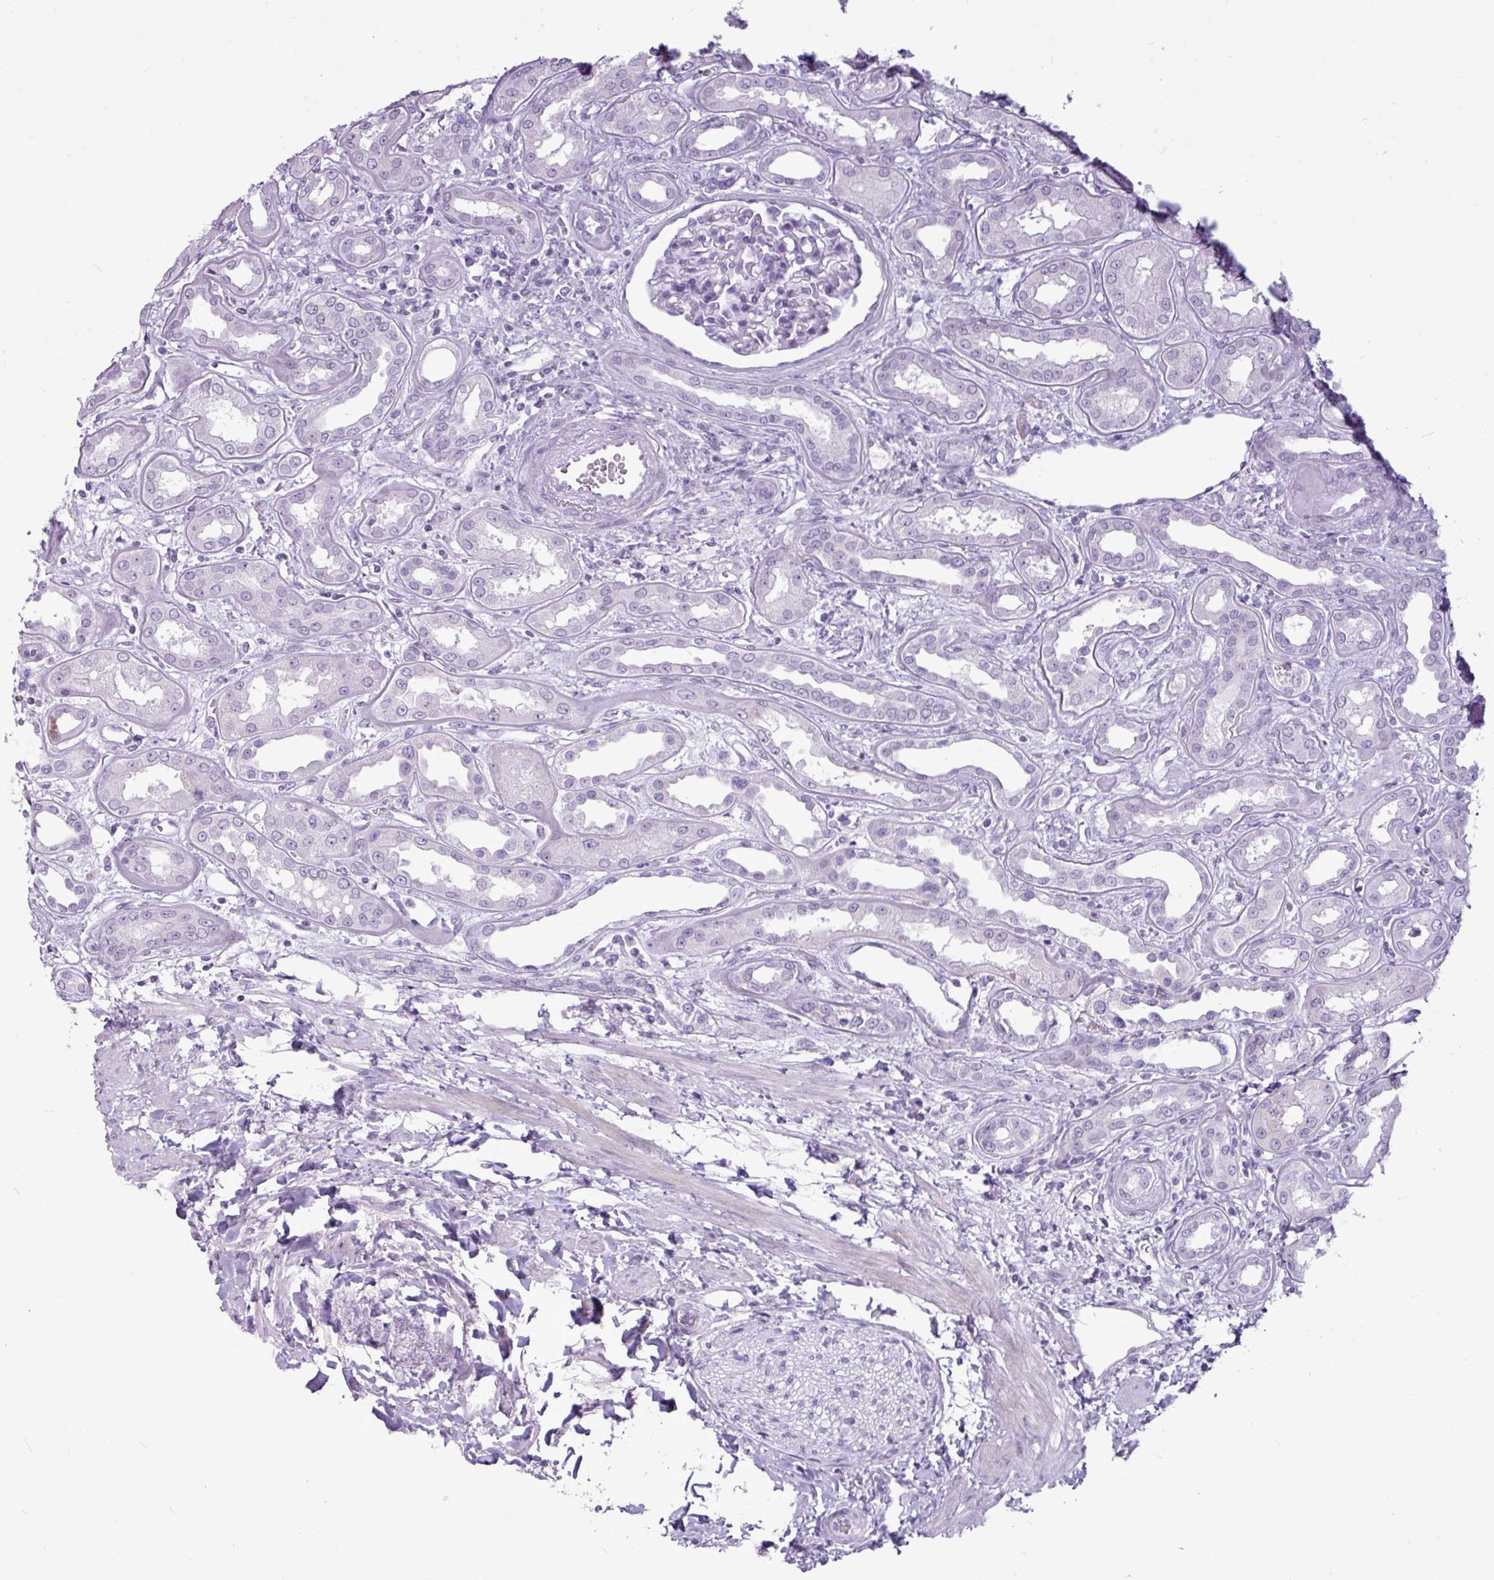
{"staining": {"intensity": "negative", "quantity": "none", "location": "none"}, "tissue": "kidney", "cell_type": "Cells in glomeruli", "image_type": "normal", "snomed": [{"axis": "morphology", "description": "Normal tissue, NOS"}, {"axis": "topography", "description": "Kidney"}], "caption": "Human kidney stained for a protein using immunohistochemistry demonstrates no staining in cells in glomeruli.", "gene": "AMY2A", "patient": {"sex": "male", "age": 59}}